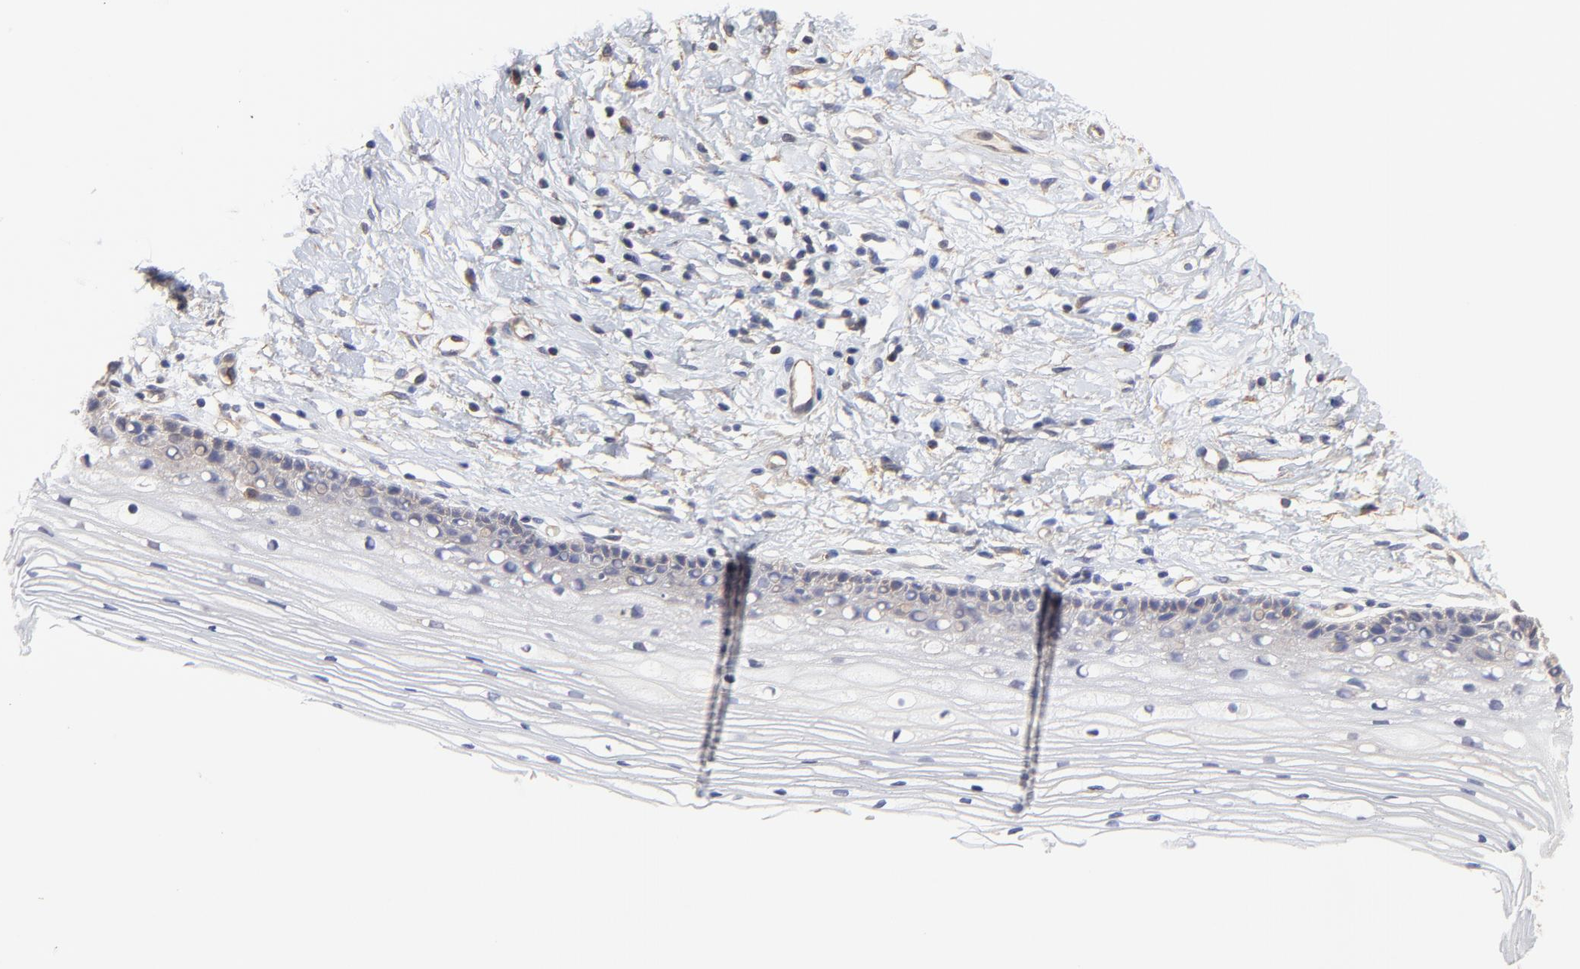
{"staining": {"intensity": "moderate", "quantity": "25%-75%", "location": "cytoplasmic/membranous"}, "tissue": "cervix", "cell_type": "Glandular cells", "image_type": "normal", "snomed": [{"axis": "morphology", "description": "Normal tissue, NOS"}, {"axis": "topography", "description": "Cervix"}], "caption": "Approximately 25%-75% of glandular cells in unremarkable human cervix reveal moderate cytoplasmic/membranous protein expression as visualized by brown immunohistochemical staining.", "gene": "ARMT1", "patient": {"sex": "female", "age": 77}}